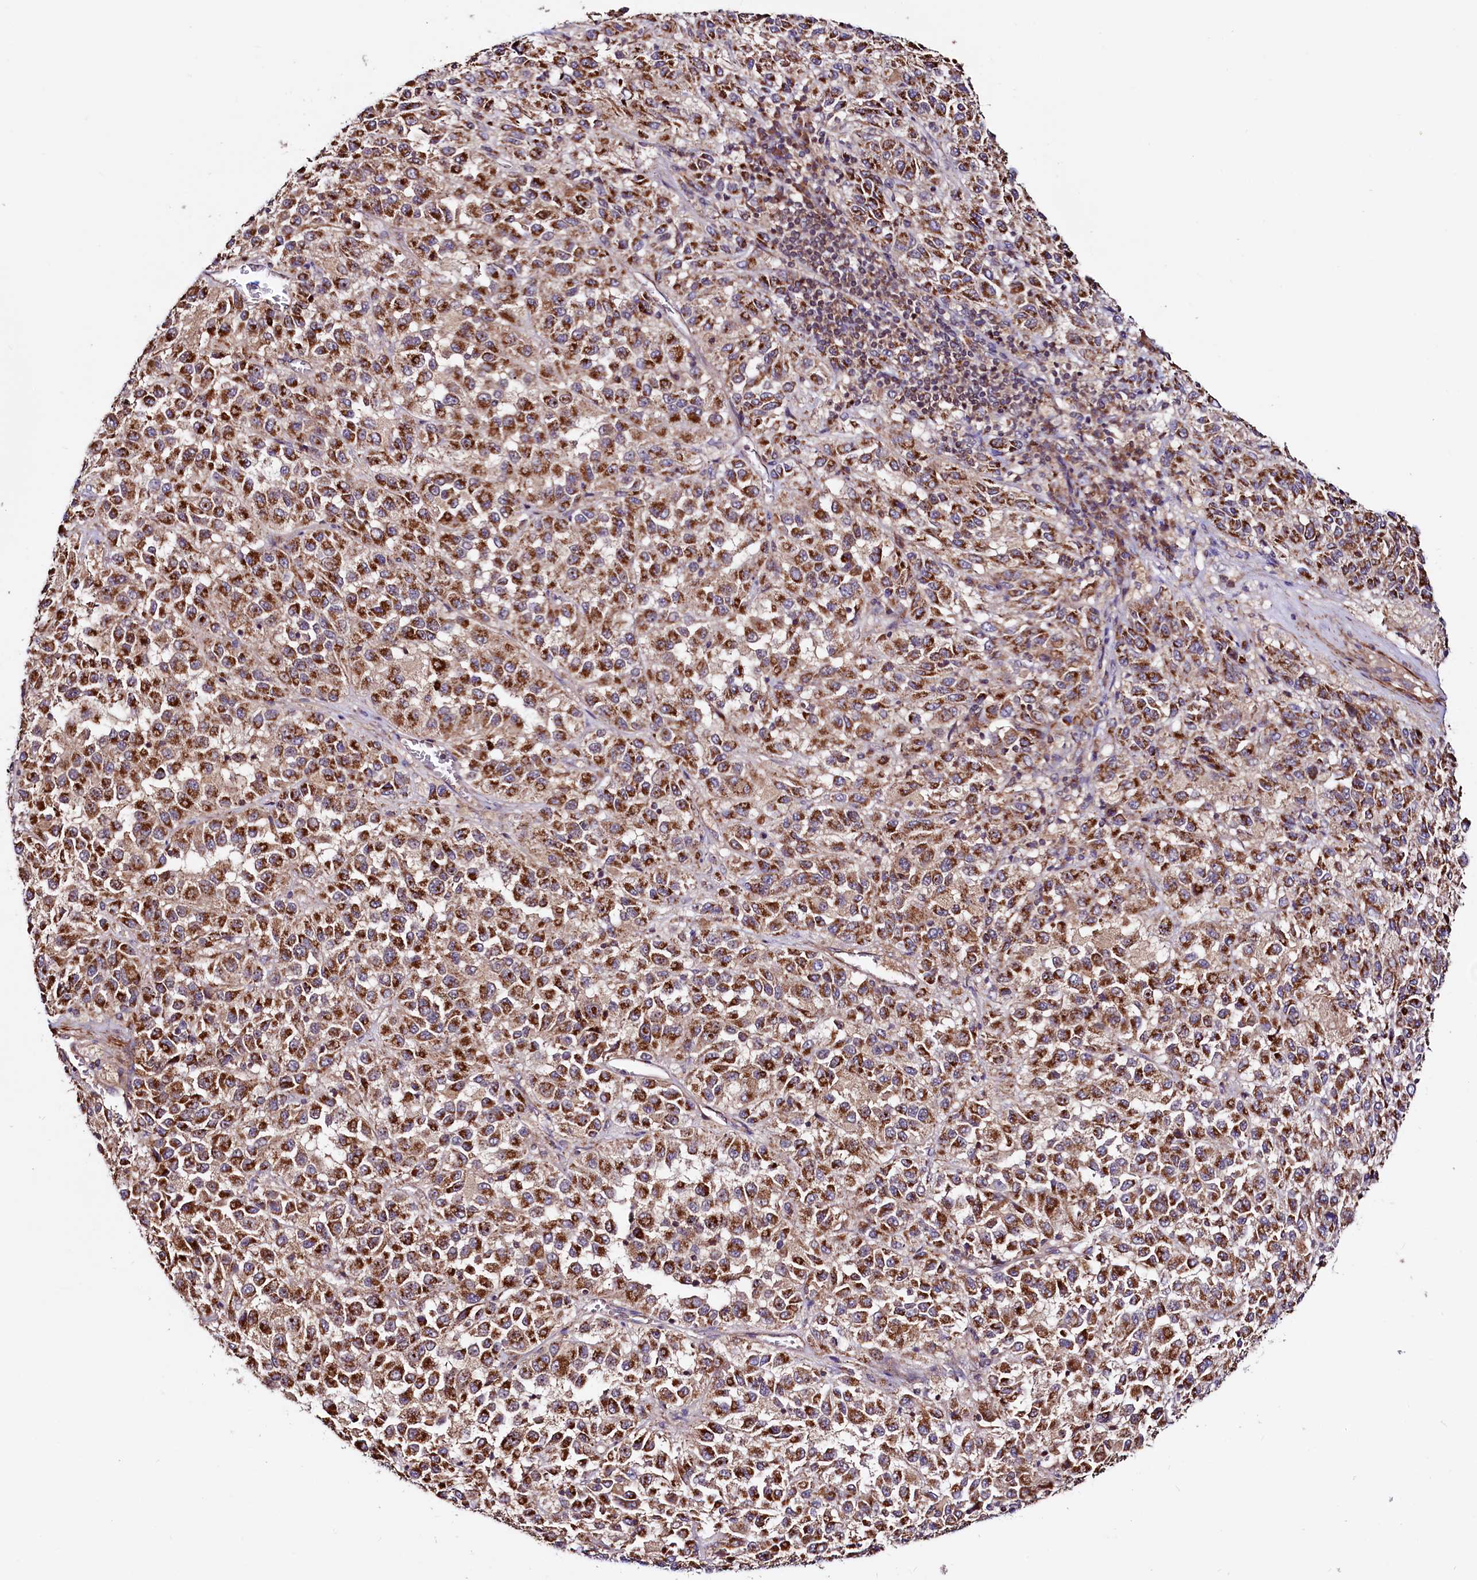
{"staining": {"intensity": "strong", "quantity": ">75%", "location": "cytoplasmic/membranous"}, "tissue": "melanoma", "cell_type": "Tumor cells", "image_type": "cancer", "snomed": [{"axis": "morphology", "description": "Malignant melanoma, Metastatic site"}, {"axis": "topography", "description": "Lung"}], "caption": "Human melanoma stained with a brown dye displays strong cytoplasmic/membranous positive staining in approximately >75% of tumor cells.", "gene": "CIAO3", "patient": {"sex": "male", "age": 64}}